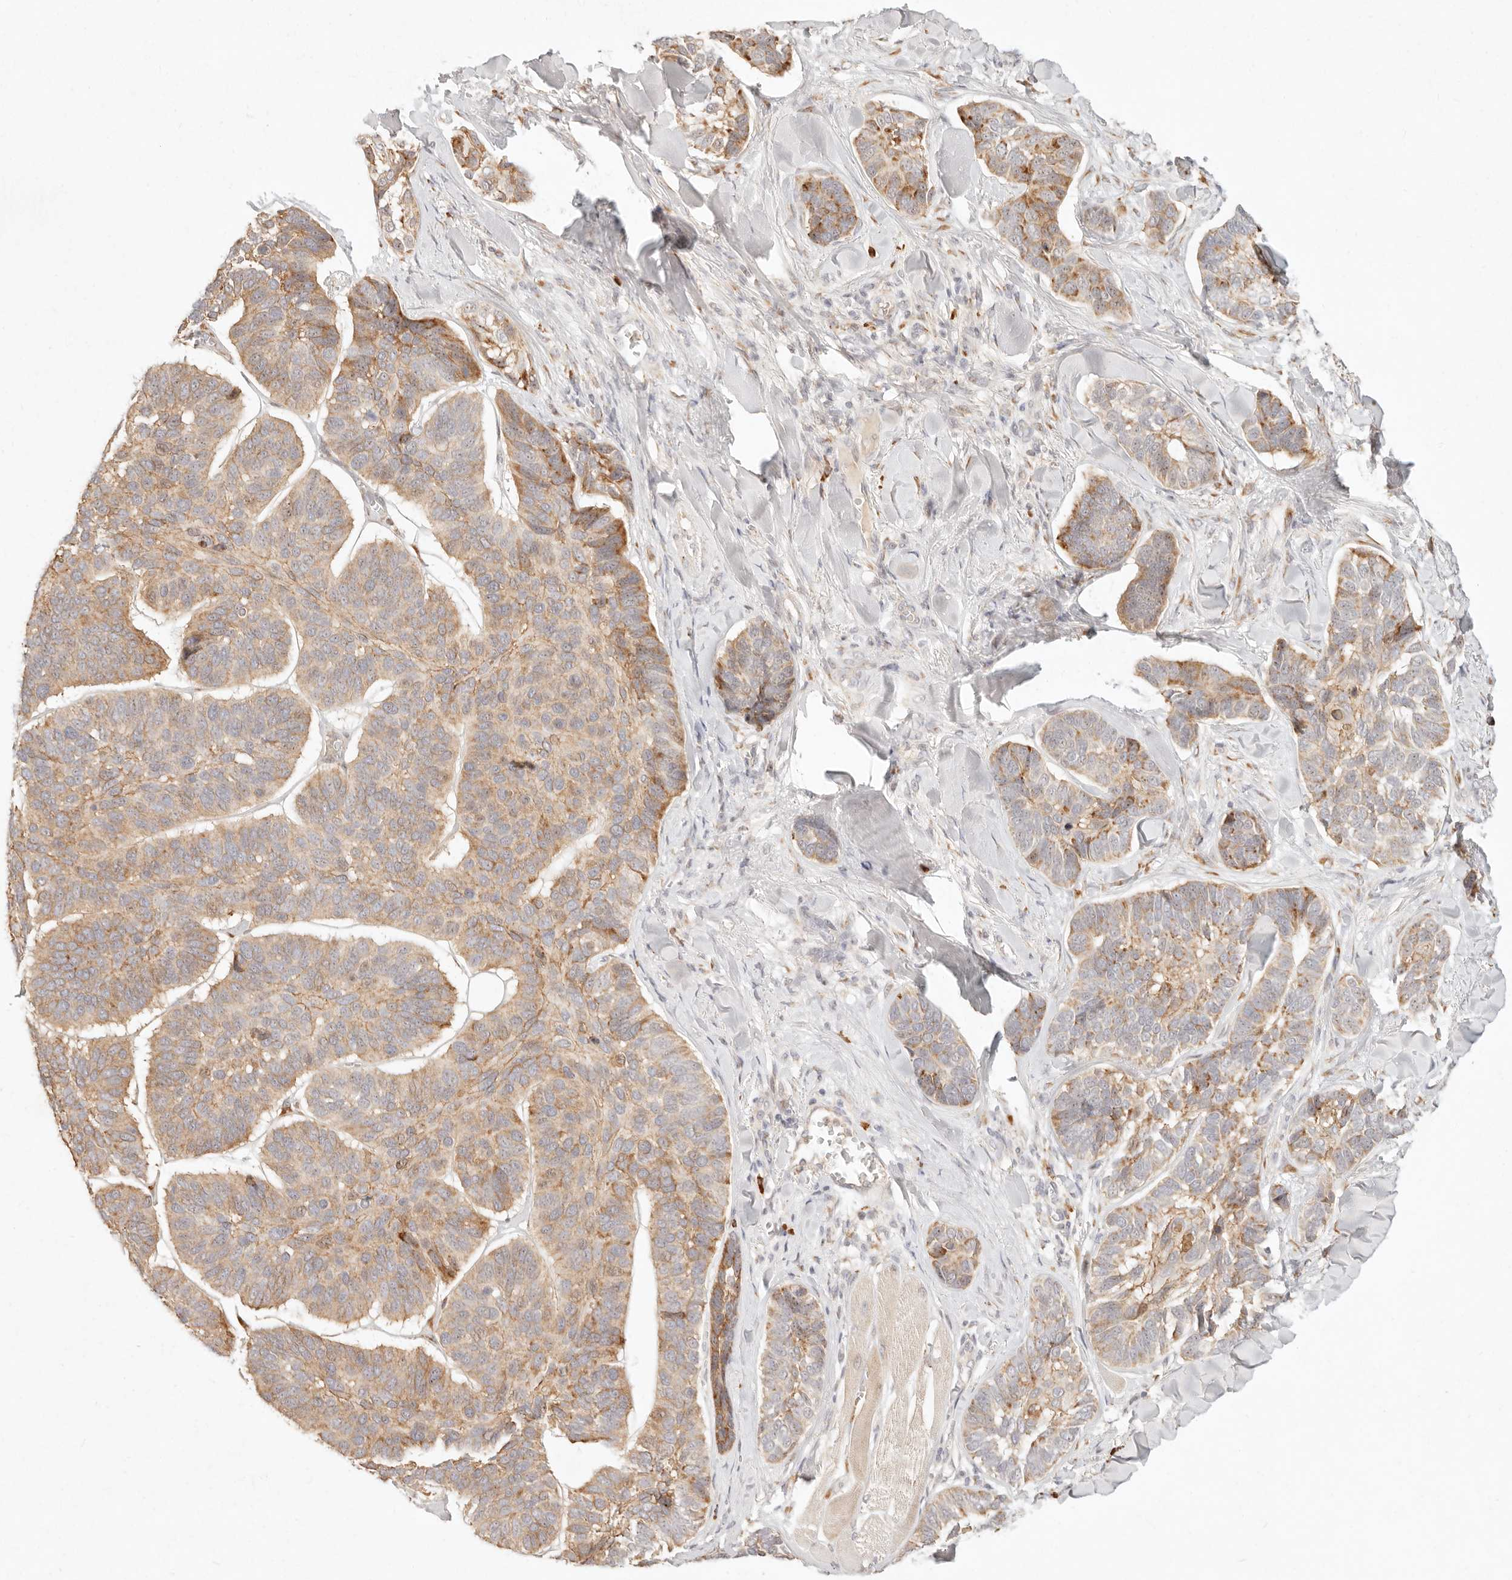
{"staining": {"intensity": "moderate", "quantity": ">75%", "location": "cytoplasmic/membranous"}, "tissue": "skin cancer", "cell_type": "Tumor cells", "image_type": "cancer", "snomed": [{"axis": "morphology", "description": "Basal cell carcinoma"}, {"axis": "topography", "description": "Skin"}], "caption": "Immunohistochemistry (IHC) photomicrograph of neoplastic tissue: human skin basal cell carcinoma stained using immunohistochemistry (IHC) exhibits medium levels of moderate protein expression localized specifically in the cytoplasmic/membranous of tumor cells, appearing as a cytoplasmic/membranous brown color.", "gene": "C1orf127", "patient": {"sex": "male", "age": 62}}